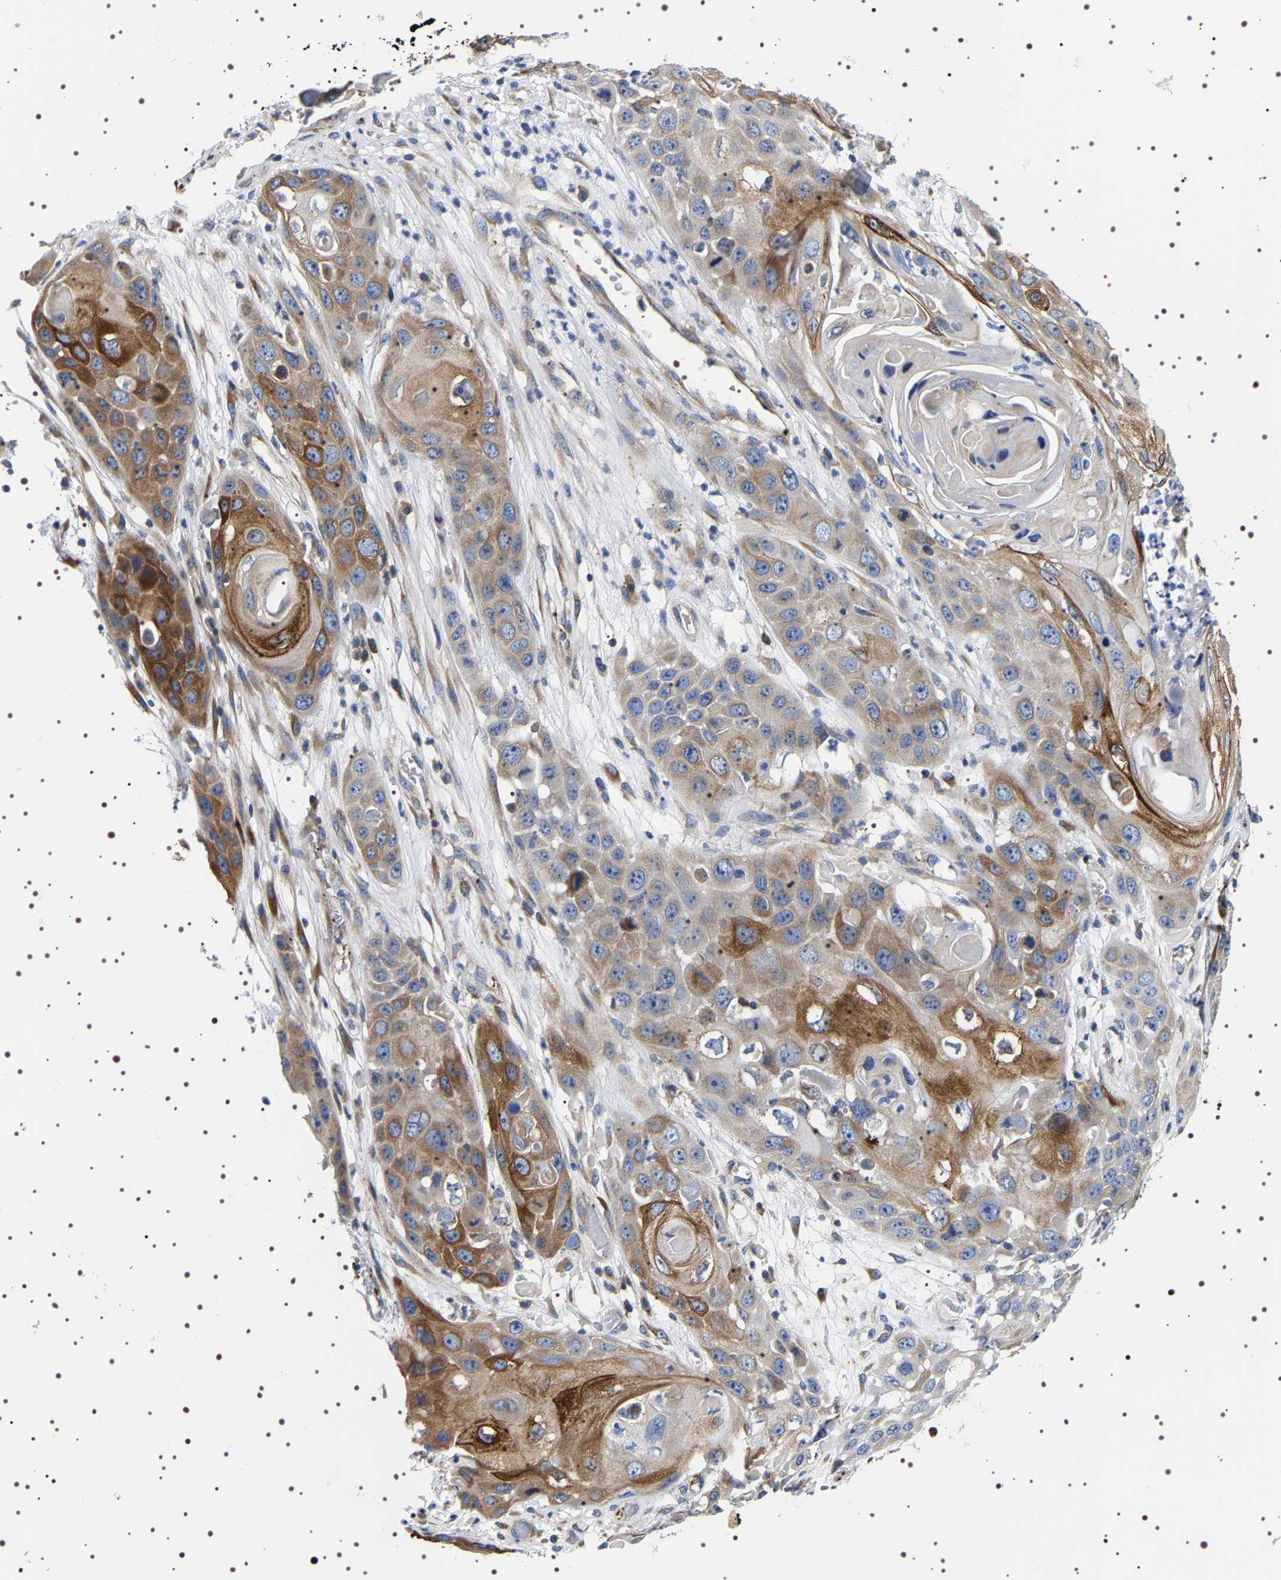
{"staining": {"intensity": "moderate", "quantity": ">75%", "location": "cytoplasmic/membranous"}, "tissue": "skin cancer", "cell_type": "Tumor cells", "image_type": "cancer", "snomed": [{"axis": "morphology", "description": "Squamous cell carcinoma, NOS"}, {"axis": "topography", "description": "Skin"}], "caption": "An immunohistochemistry micrograph of tumor tissue is shown. Protein staining in brown shows moderate cytoplasmic/membranous positivity in skin squamous cell carcinoma within tumor cells. (DAB IHC with brightfield microscopy, high magnification).", "gene": "SQLE", "patient": {"sex": "male", "age": 55}}